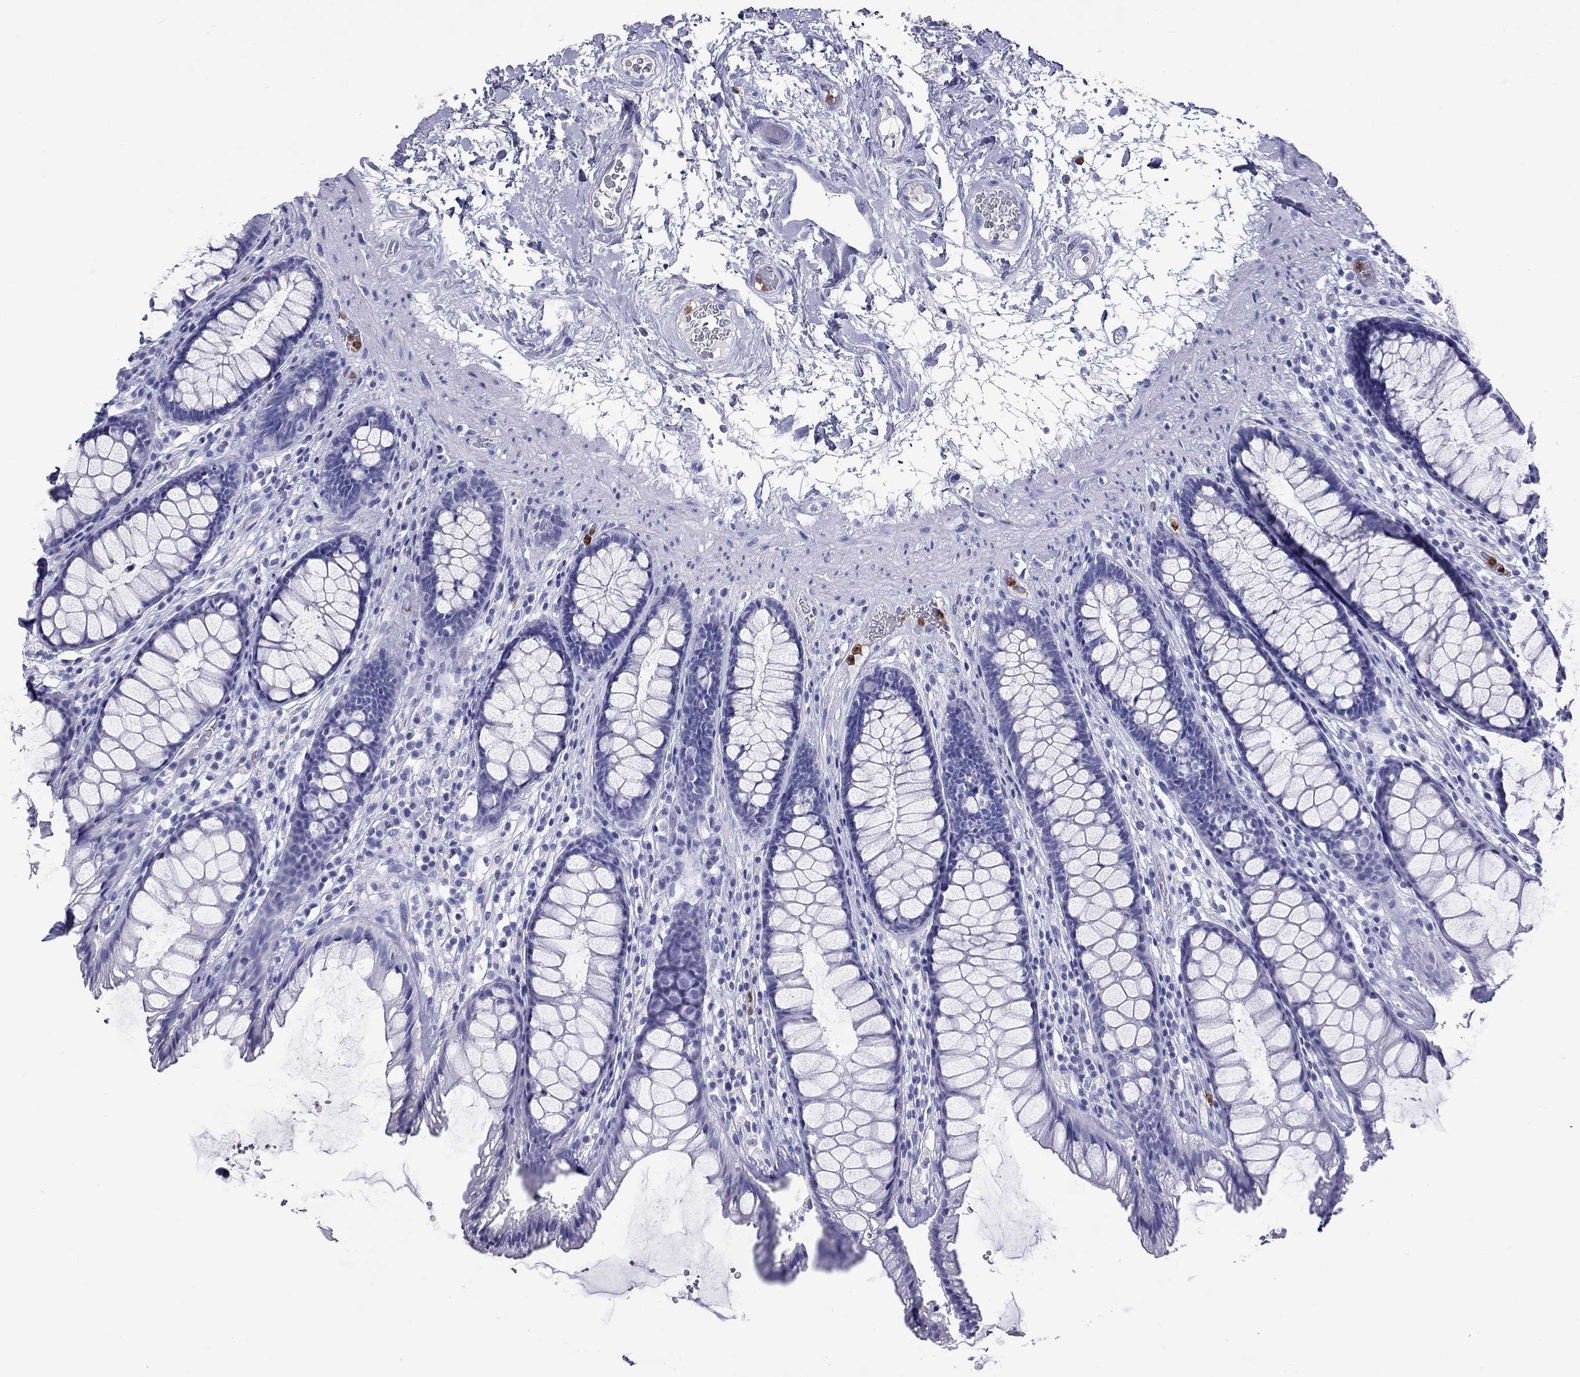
{"staining": {"intensity": "negative", "quantity": "none", "location": "none"}, "tissue": "rectum", "cell_type": "Glandular cells", "image_type": "normal", "snomed": [{"axis": "morphology", "description": "Normal tissue, NOS"}, {"axis": "topography", "description": "Rectum"}], "caption": "The histopathology image reveals no staining of glandular cells in benign rectum.", "gene": "SLAMF1", "patient": {"sex": "male", "age": 72}}